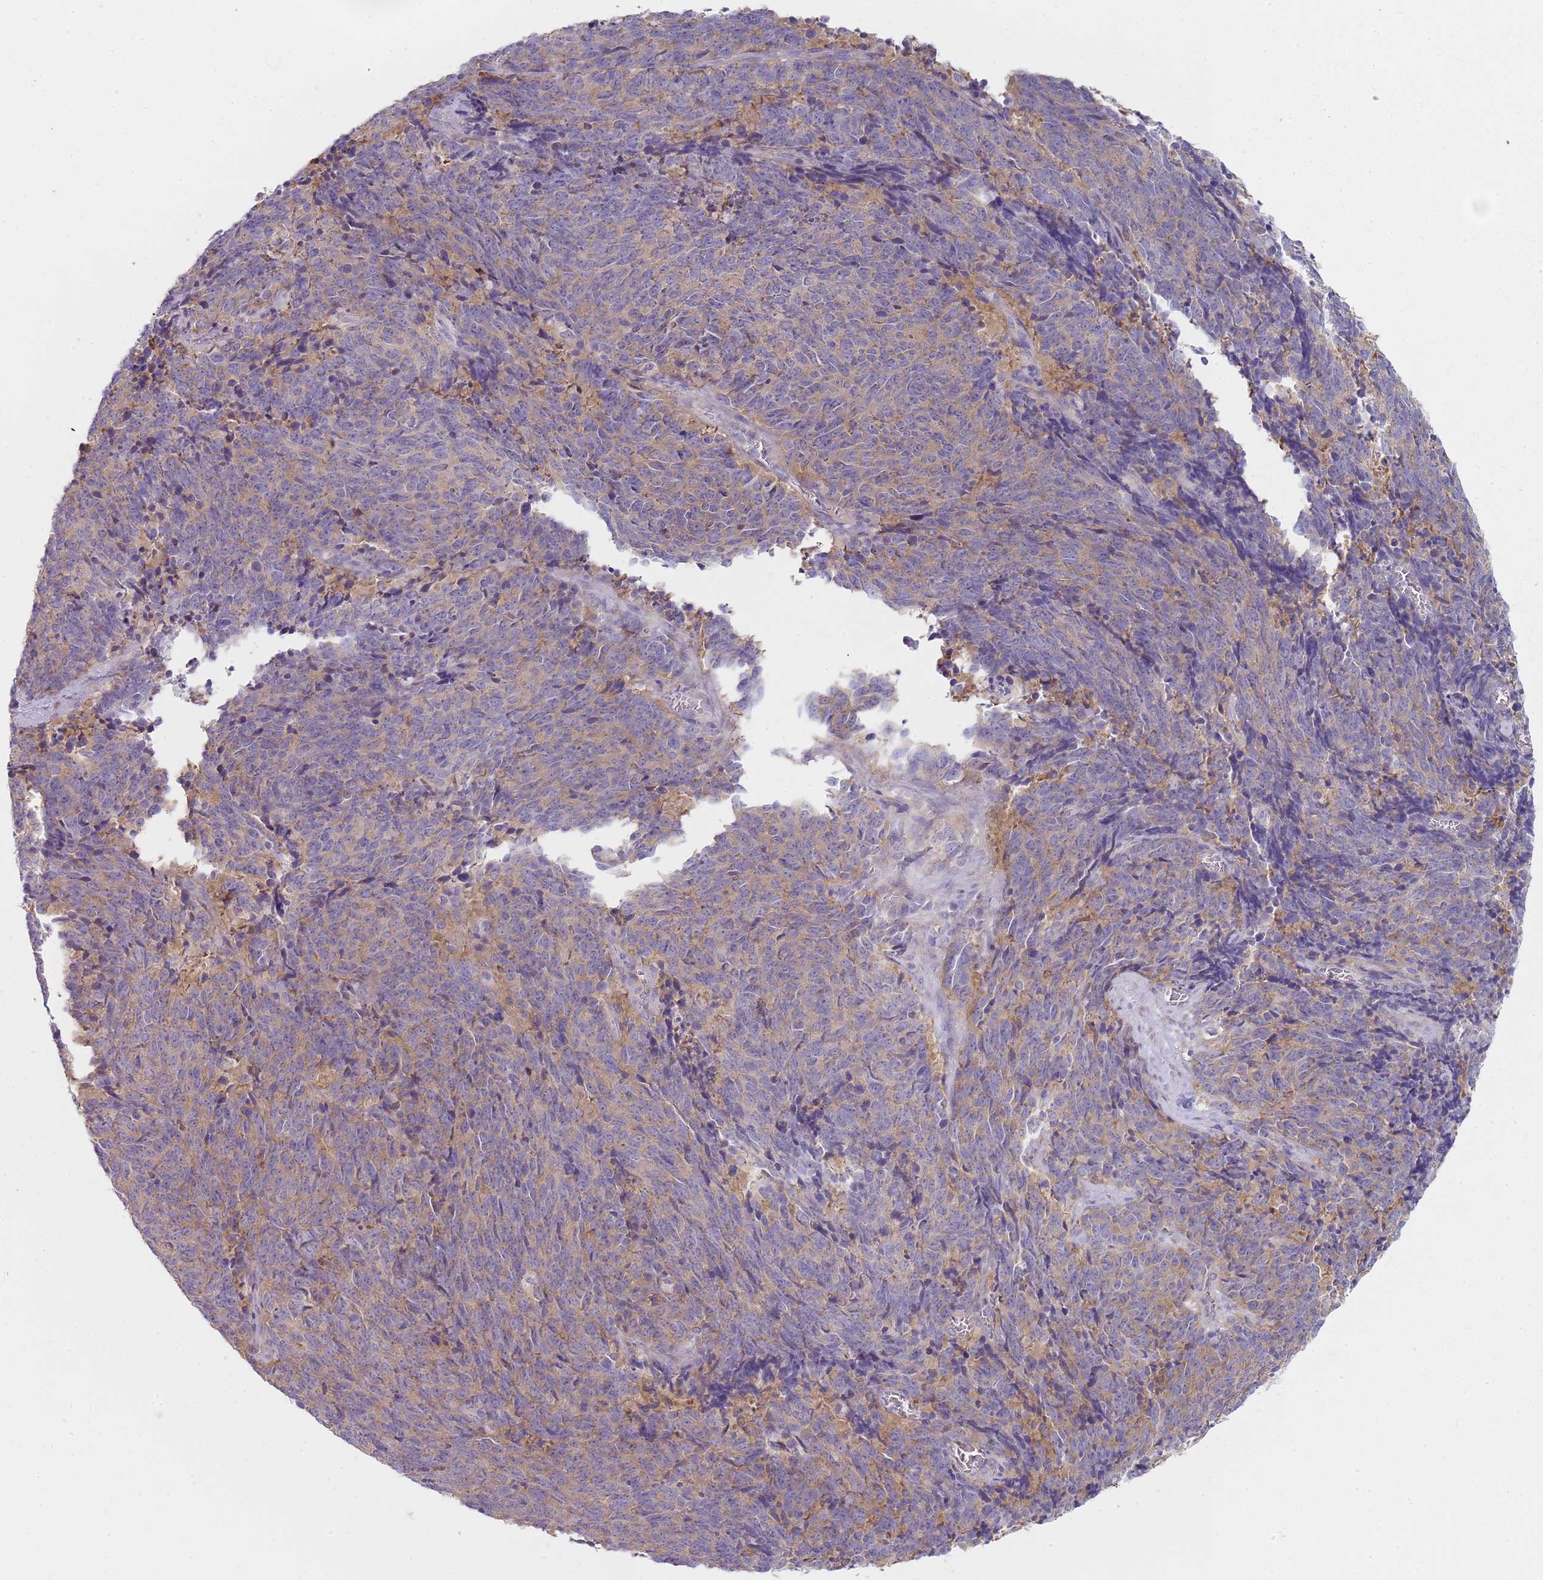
{"staining": {"intensity": "weak", "quantity": "25%-75%", "location": "cytoplasmic/membranous"}, "tissue": "cervical cancer", "cell_type": "Tumor cells", "image_type": "cancer", "snomed": [{"axis": "morphology", "description": "Squamous cell carcinoma, NOS"}, {"axis": "topography", "description": "Cervix"}], "caption": "IHC image of cervical cancer (squamous cell carcinoma) stained for a protein (brown), which displays low levels of weak cytoplasmic/membranous positivity in approximately 25%-75% of tumor cells.", "gene": "SLC26A6", "patient": {"sex": "female", "age": 29}}